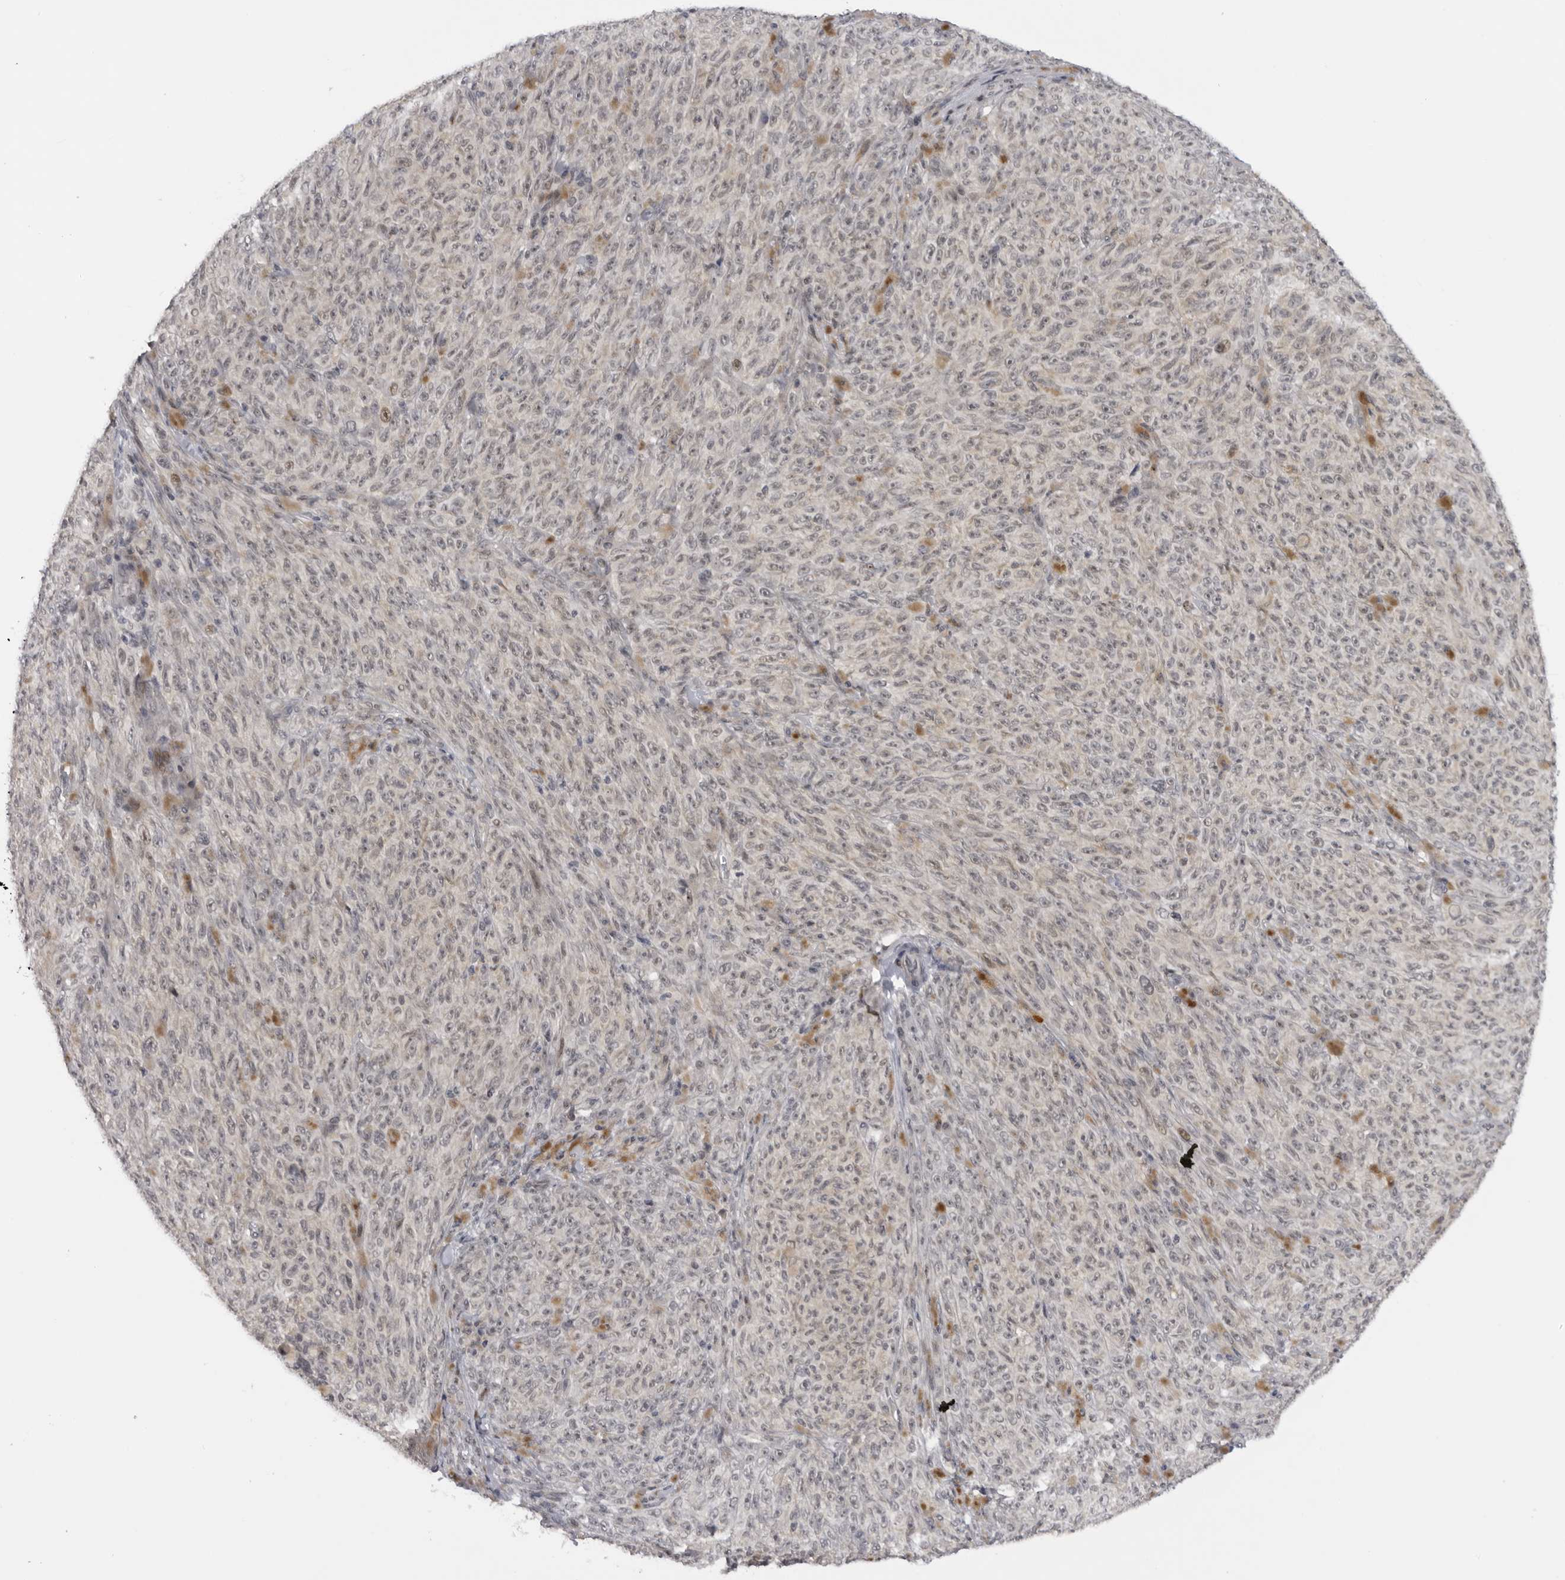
{"staining": {"intensity": "weak", "quantity": "<25%", "location": "nuclear"}, "tissue": "melanoma", "cell_type": "Tumor cells", "image_type": "cancer", "snomed": [{"axis": "morphology", "description": "Malignant melanoma, NOS"}, {"axis": "topography", "description": "Skin"}], "caption": "Immunohistochemistry (IHC) image of human malignant melanoma stained for a protein (brown), which shows no positivity in tumor cells.", "gene": "ALPK2", "patient": {"sex": "female", "age": 82}}